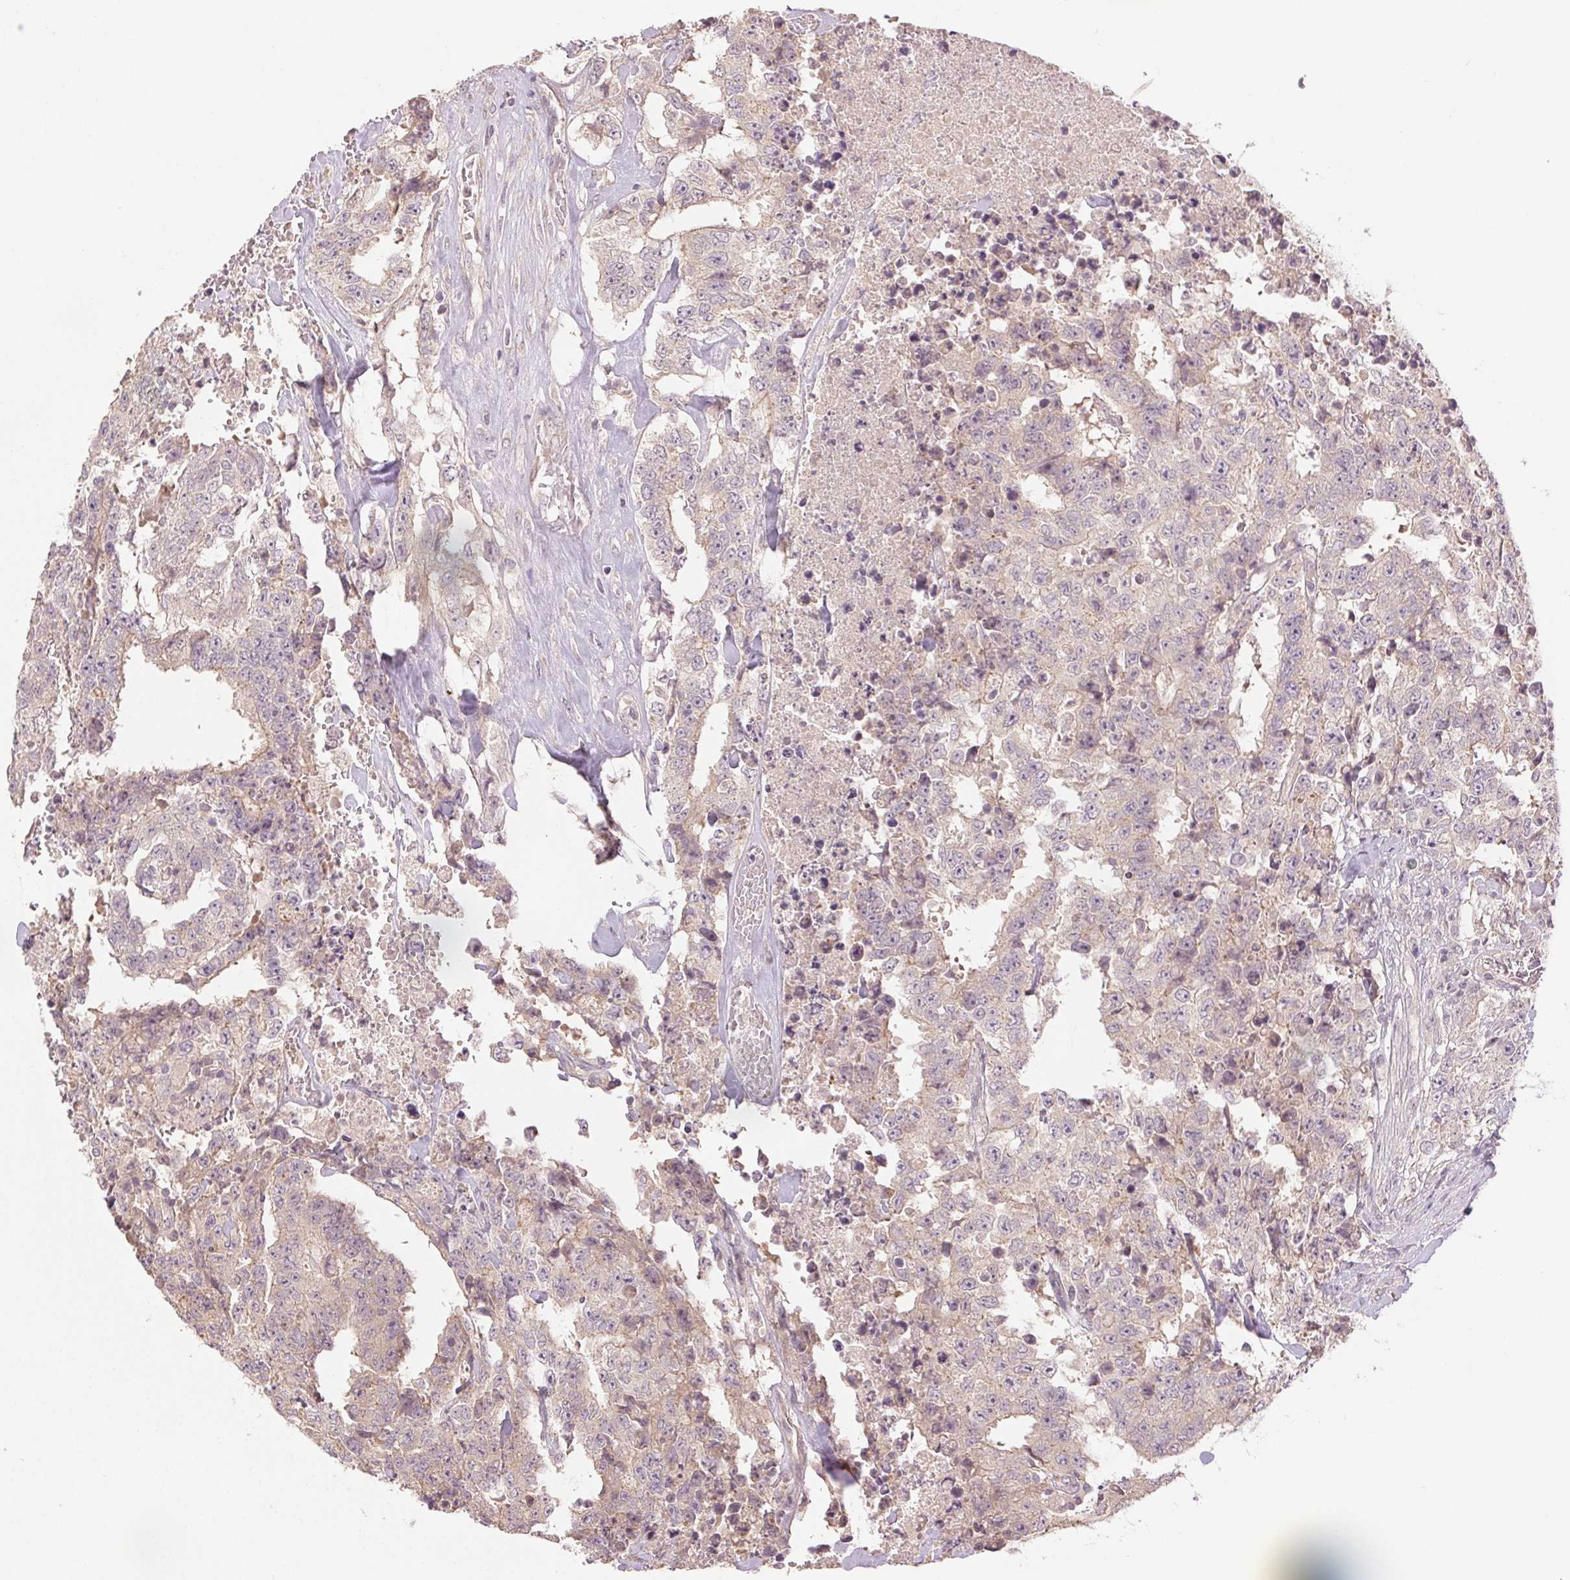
{"staining": {"intensity": "weak", "quantity": "25%-75%", "location": "cytoplasmic/membranous"}, "tissue": "testis cancer", "cell_type": "Tumor cells", "image_type": "cancer", "snomed": [{"axis": "morphology", "description": "Carcinoma, Embryonal, NOS"}, {"axis": "topography", "description": "Testis"}], "caption": "Weak cytoplasmic/membranous protein staining is seen in about 25%-75% of tumor cells in testis cancer (embryonal carcinoma). The staining was performed using DAB (3,3'-diaminobenzidine), with brown indicating positive protein expression. Nuclei are stained blue with hematoxylin.", "gene": "ATP1B3", "patient": {"sex": "male", "age": 24}}